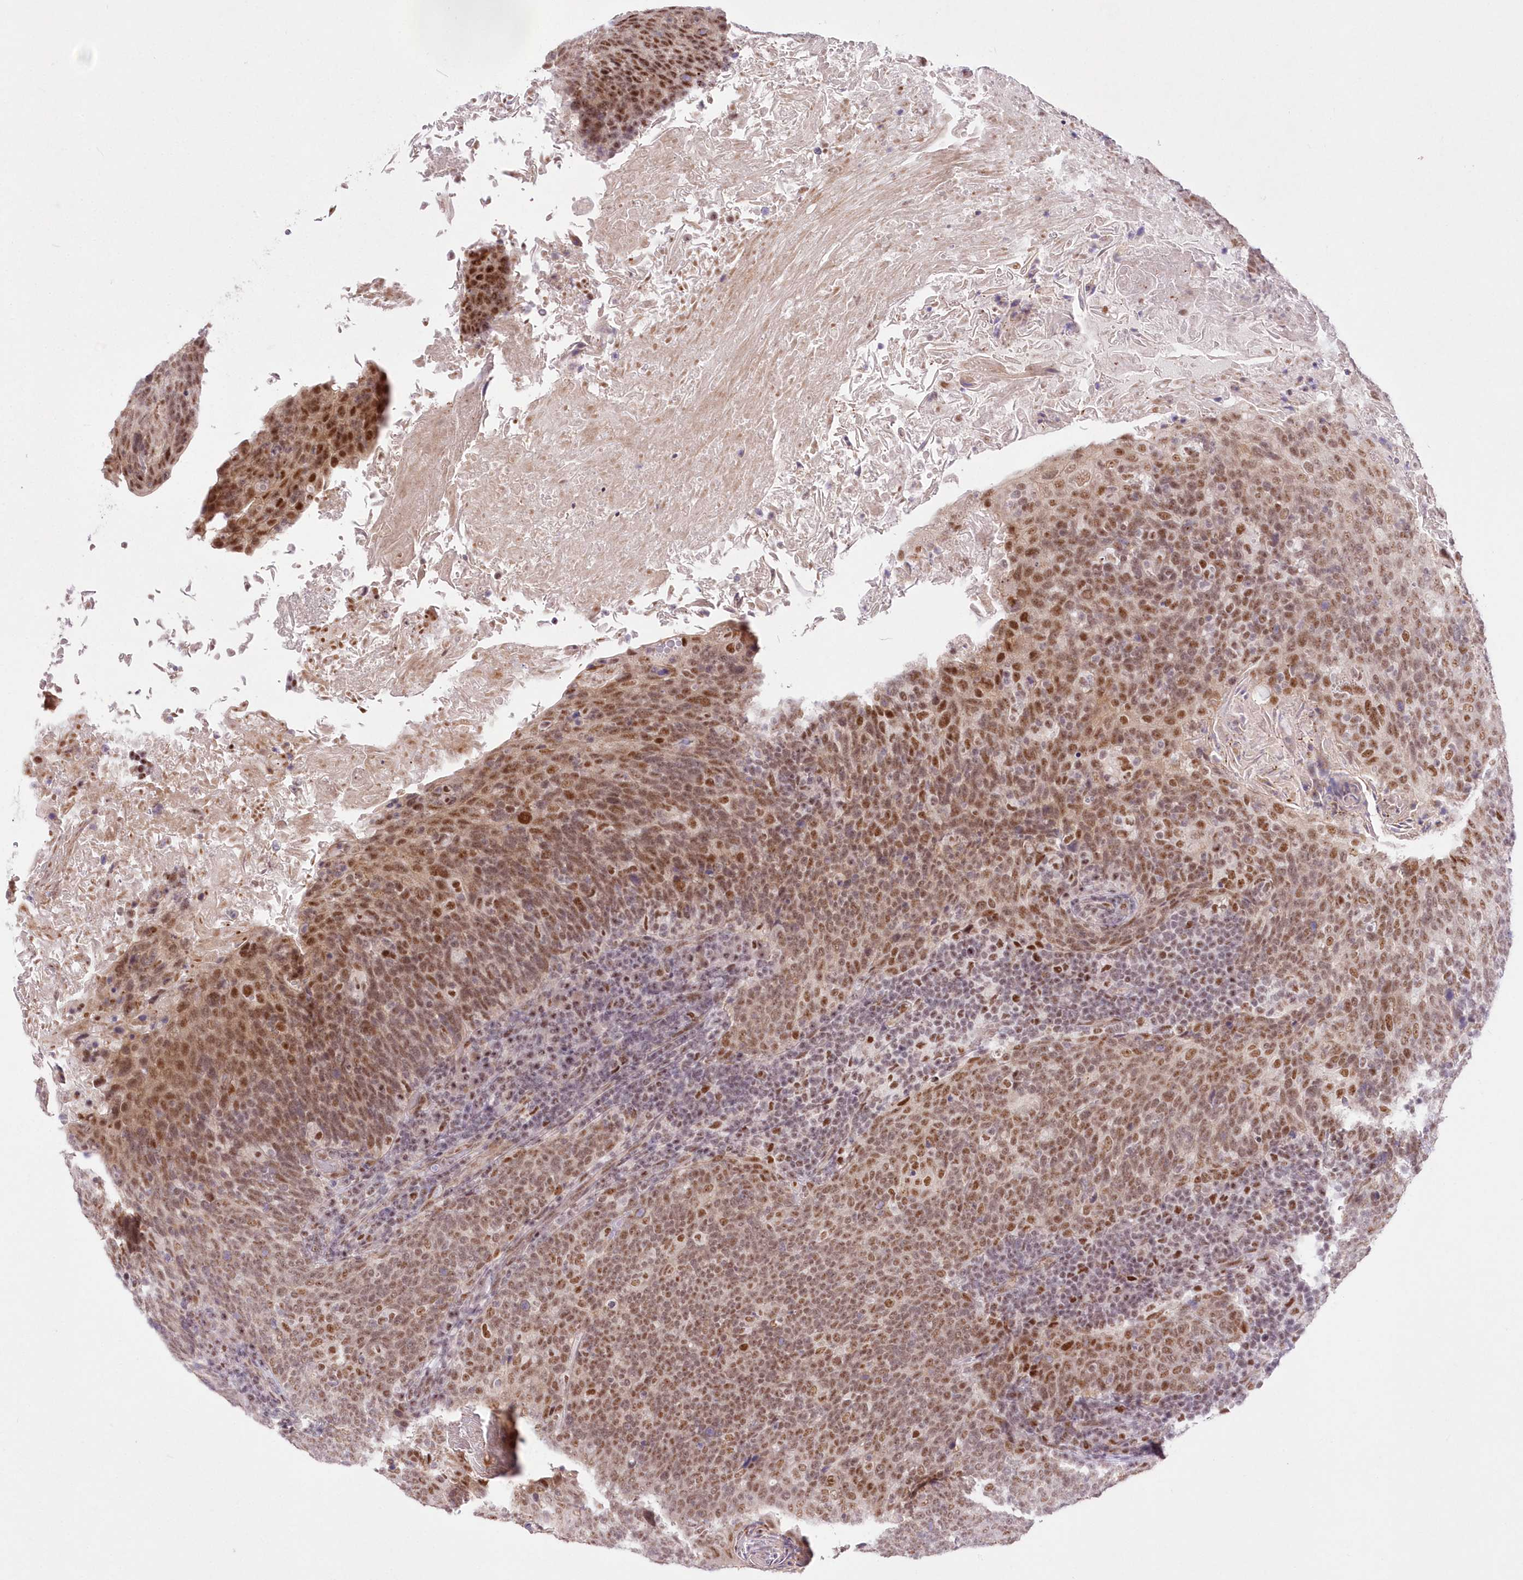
{"staining": {"intensity": "moderate", "quantity": ">75%", "location": "nuclear"}, "tissue": "head and neck cancer", "cell_type": "Tumor cells", "image_type": "cancer", "snomed": [{"axis": "morphology", "description": "Squamous cell carcinoma, NOS"}, {"axis": "morphology", "description": "Squamous cell carcinoma, metastatic, NOS"}, {"axis": "topography", "description": "Lymph node"}, {"axis": "topography", "description": "Head-Neck"}], "caption": "The histopathology image demonstrates immunohistochemical staining of squamous cell carcinoma (head and neck). There is moderate nuclear positivity is identified in approximately >75% of tumor cells.", "gene": "NSUN2", "patient": {"sex": "male", "age": 62}}